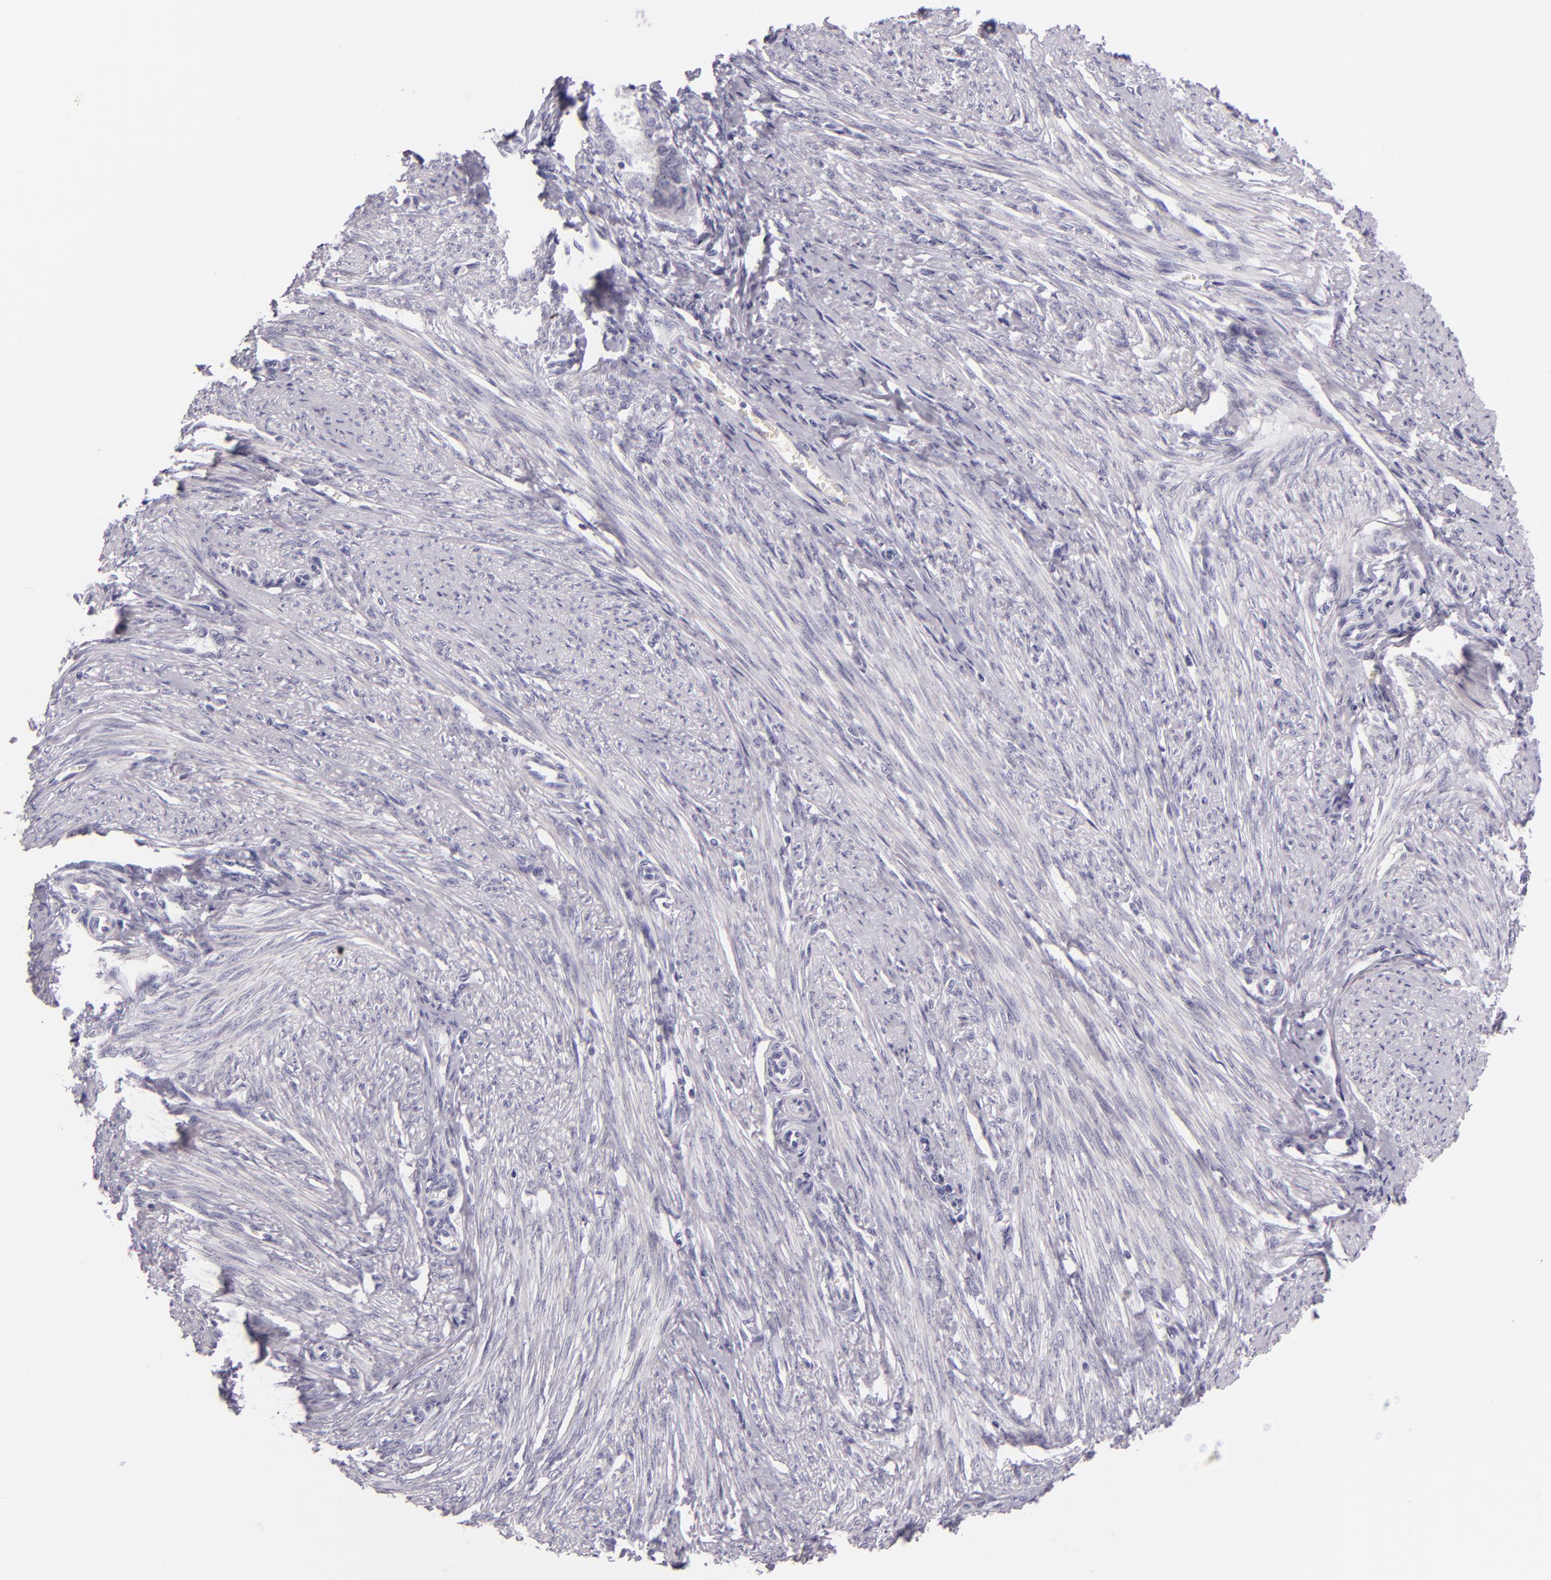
{"staining": {"intensity": "negative", "quantity": "none", "location": "none"}, "tissue": "endometrial cancer", "cell_type": "Tumor cells", "image_type": "cancer", "snomed": [{"axis": "morphology", "description": "Adenocarcinoma, NOS"}, {"axis": "topography", "description": "Endometrium"}], "caption": "An immunohistochemistry (IHC) micrograph of endometrial cancer (adenocarcinoma) is shown. There is no staining in tumor cells of endometrial cancer (adenocarcinoma).", "gene": "INA", "patient": {"sex": "female", "age": 63}}